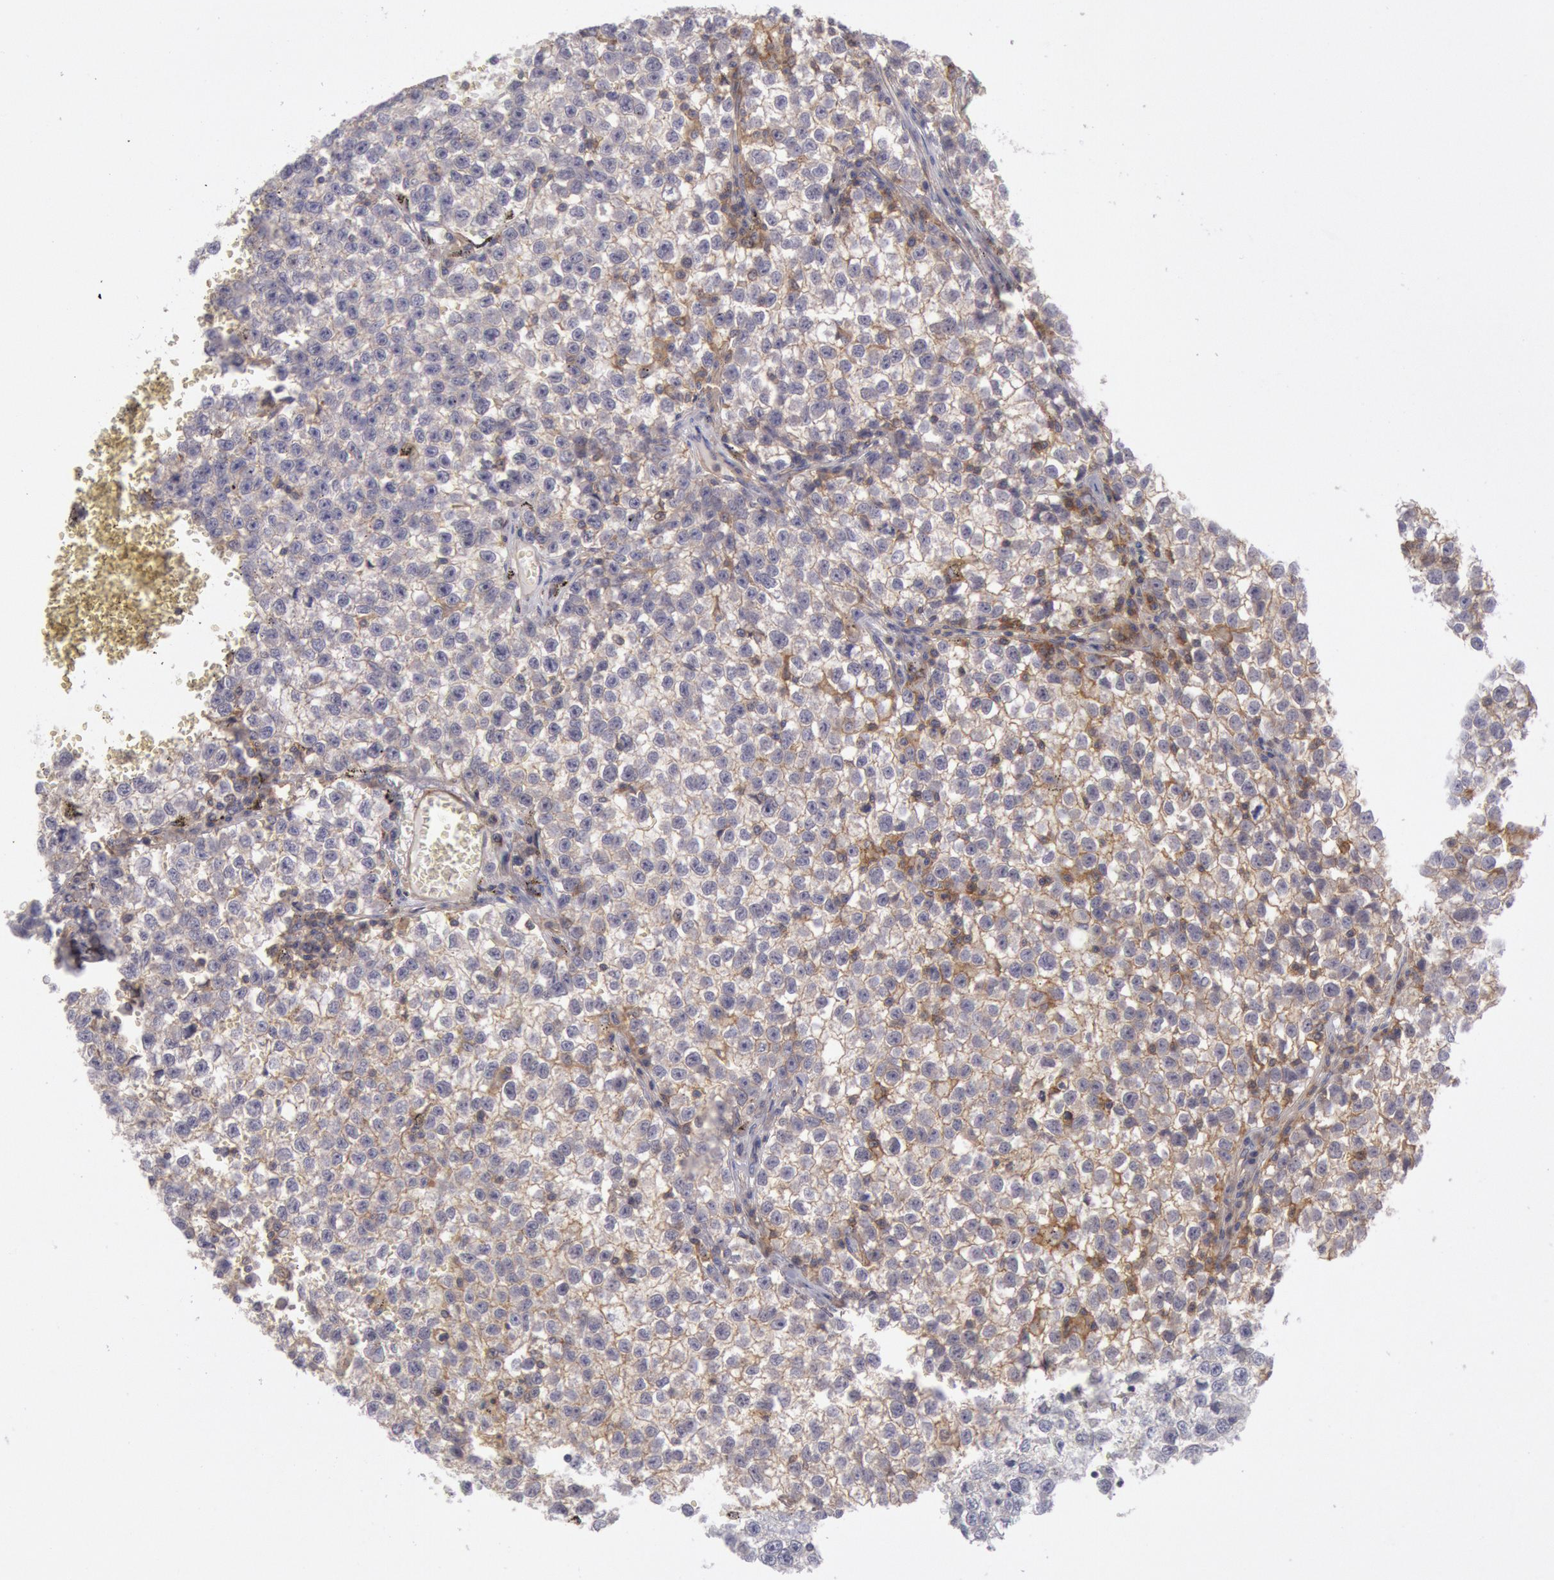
{"staining": {"intensity": "weak", "quantity": "25%-75%", "location": "cytoplasmic/membranous"}, "tissue": "testis cancer", "cell_type": "Tumor cells", "image_type": "cancer", "snomed": [{"axis": "morphology", "description": "Seminoma, NOS"}, {"axis": "topography", "description": "Testis"}], "caption": "Brown immunohistochemical staining in testis cancer (seminoma) shows weak cytoplasmic/membranous expression in about 25%-75% of tumor cells. Nuclei are stained in blue.", "gene": "STX4", "patient": {"sex": "male", "age": 35}}